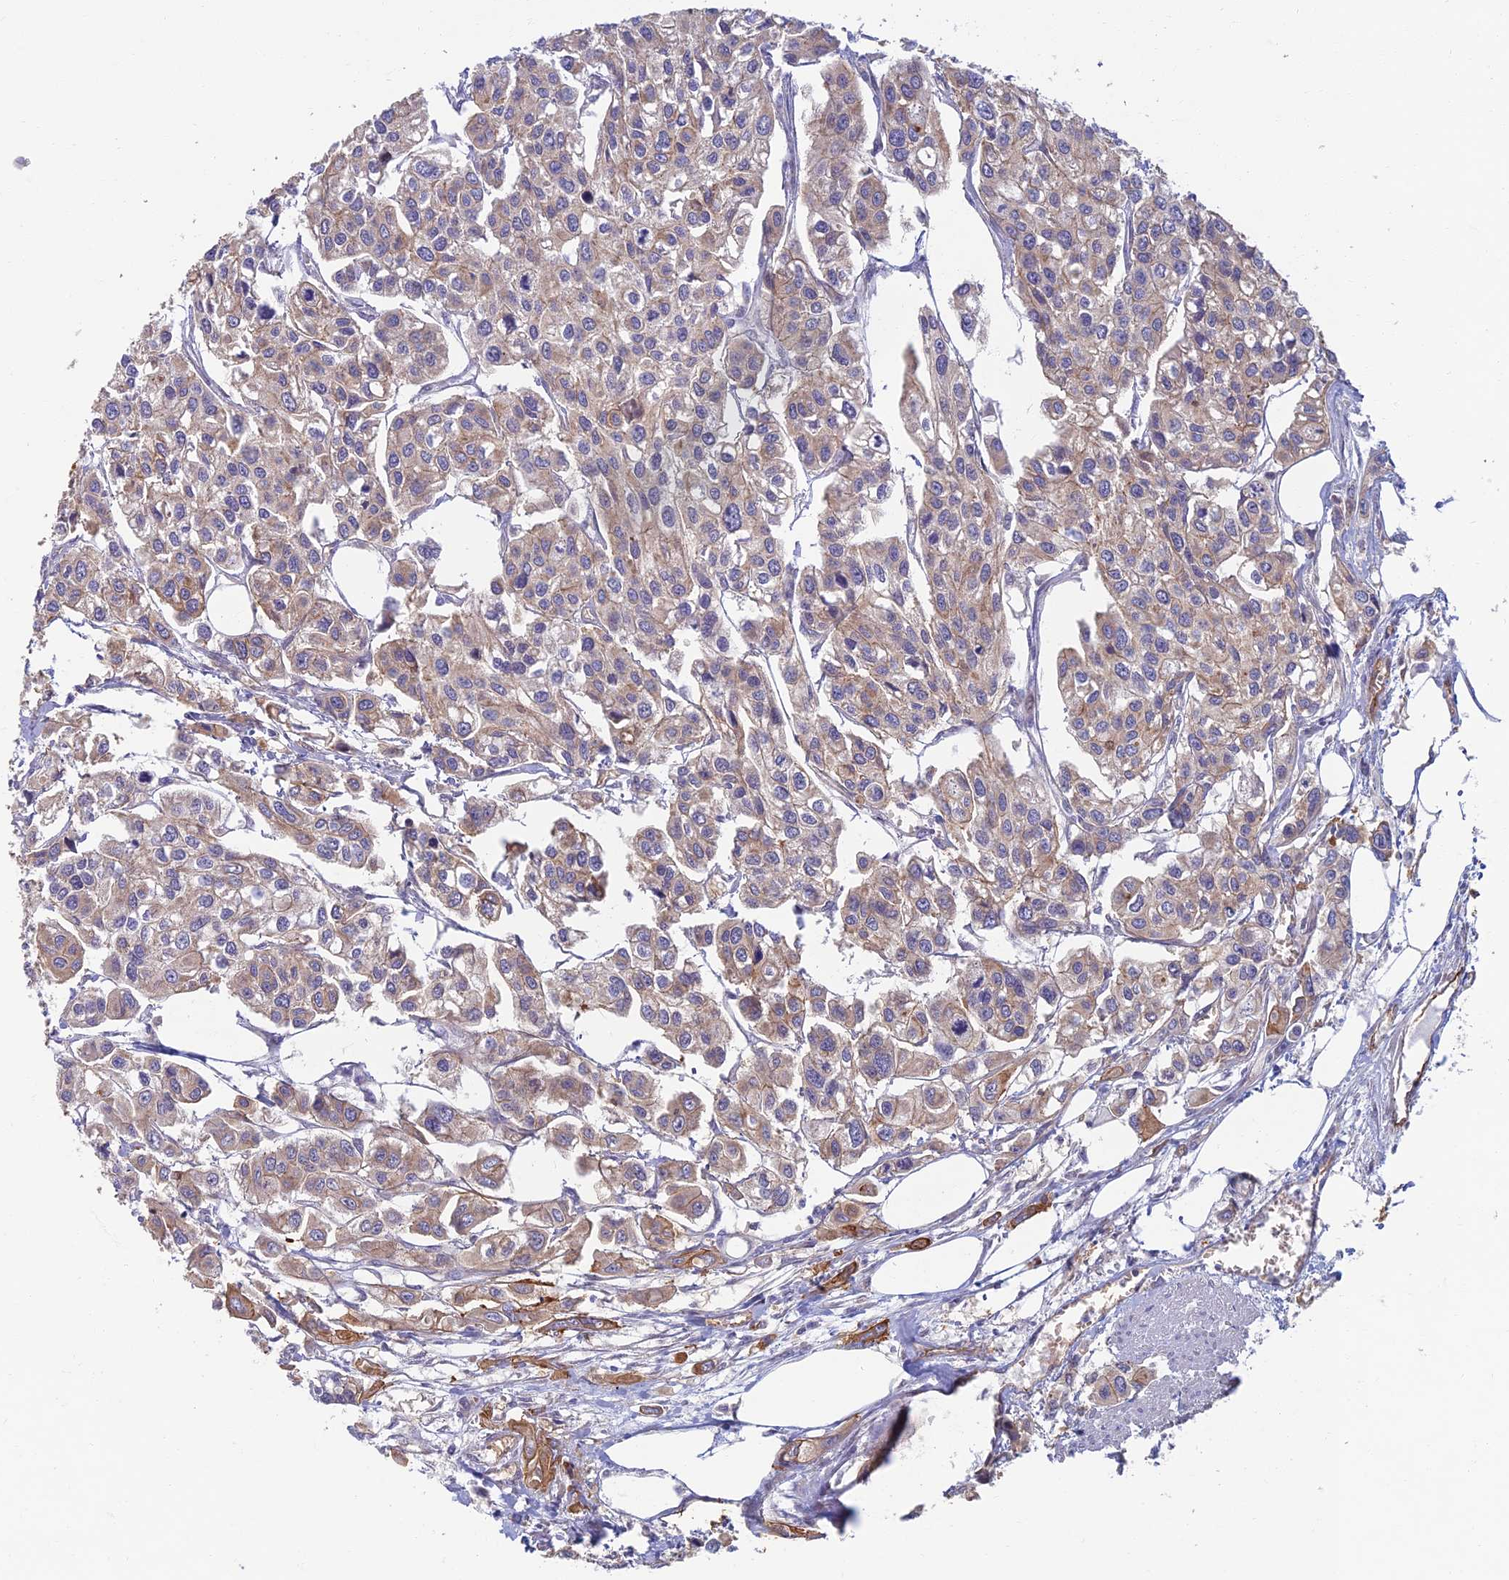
{"staining": {"intensity": "weak", "quantity": "<25%", "location": "cytoplasmic/membranous"}, "tissue": "urothelial cancer", "cell_type": "Tumor cells", "image_type": "cancer", "snomed": [{"axis": "morphology", "description": "Urothelial carcinoma, High grade"}, {"axis": "topography", "description": "Urinary bladder"}], "caption": "IHC photomicrograph of neoplastic tissue: human urothelial carcinoma (high-grade) stained with DAB (3,3'-diaminobenzidine) displays no significant protein staining in tumor cells.", "gene": "RHBDL2", "patient": {"sex": "male", "age": 67}}